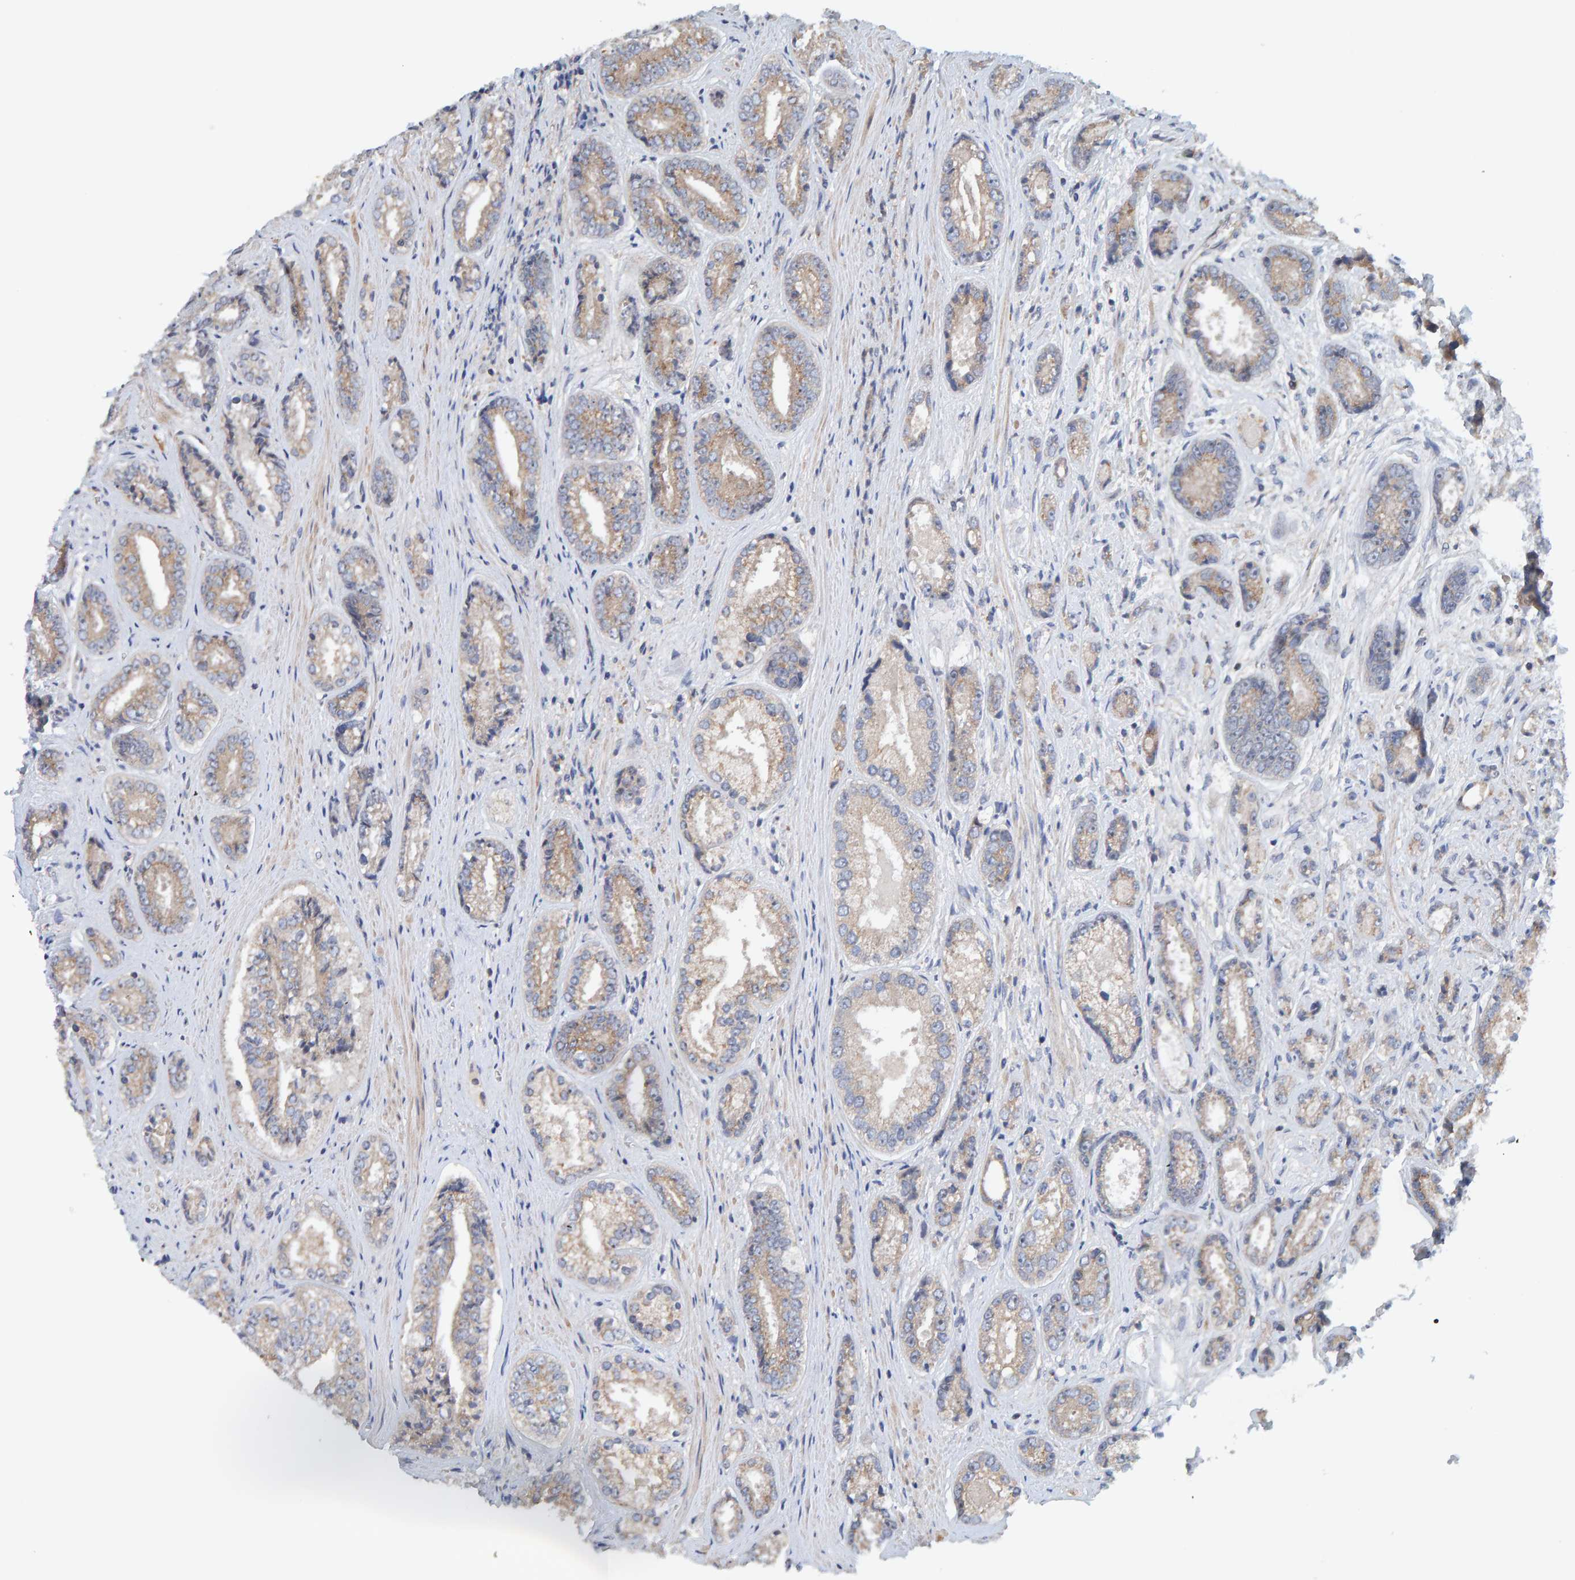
{"staining": {"intensity": "weak", "quantity": ">75%", "location": "cytoplasmic/membranous"}, "tissue": "prostate cancer", "cell_type": "Tumor cells", "image_type": "cancer", "snomed": [{"axis": "morphology", "description": "Adenocarcinoma, High grade"}, {"axis": "topography", "description": "Prostate"}], "caption": "A brown stain shows weak cytoplasmic/membranous expression of a protein in human prostate cancer (high-grade adenocarcinoma) tumor cells.", "gene": "CCM2", "patient": {"sex": "male", "age": 61}}